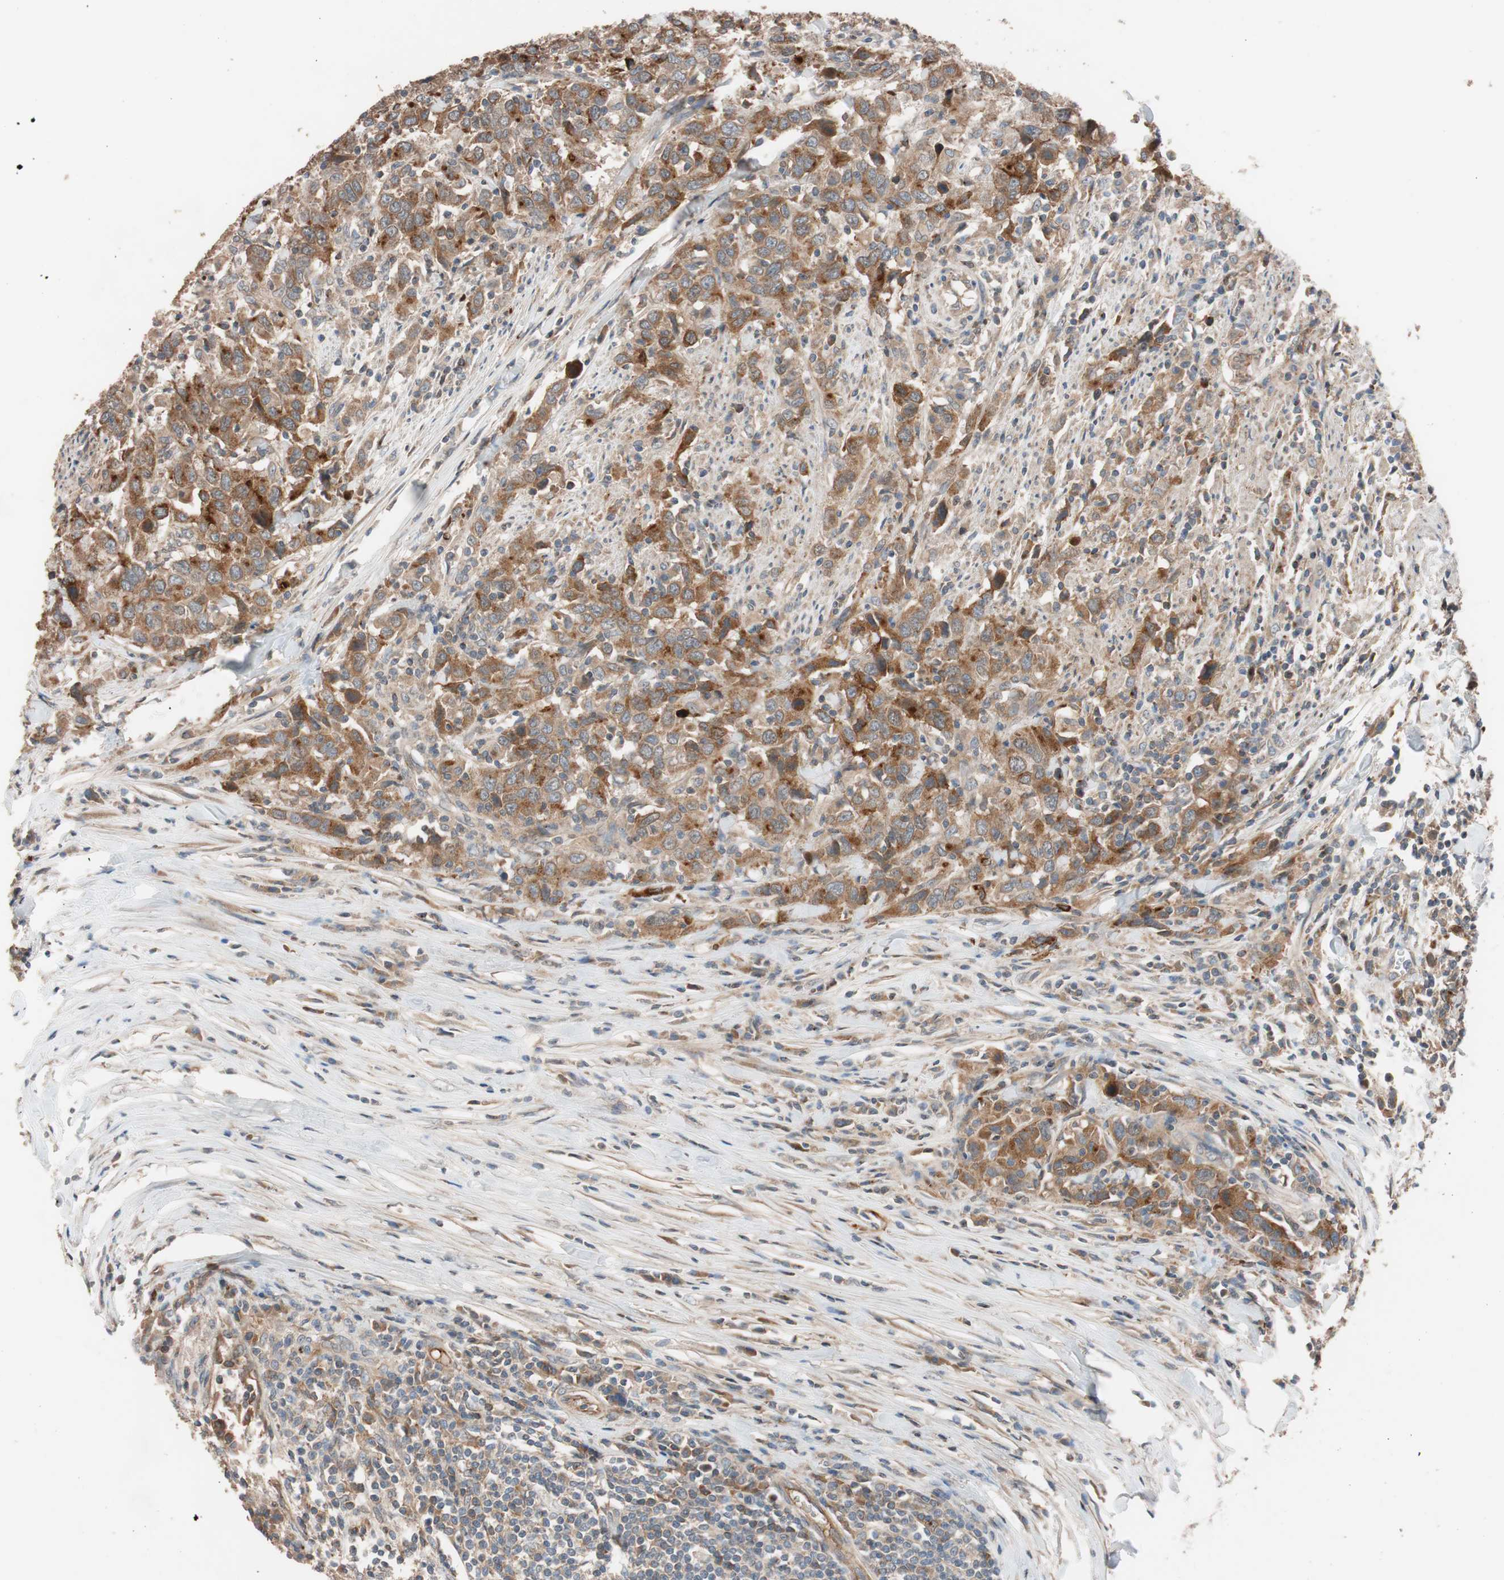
{"staining": {"intensity": "moderate", "quantity": ">75%", "location": "cytoplasmic/membranous"}, "tissue": "urothelial cancer", "cell_type": "Tumor cells", "image_type": "cancer", "snomed": [{"axis": "morphology", "description": "Urothelial carcinoma, High grade"}, {"axis": "topography", "description": "Urinary bladder"}], "caption": "Tumor cells demonstrate medium levels of moderate cytoplasmic/membranous staining in approximately >75% of cells in urothelial carcinoma (high-grade). (IHC, brightfield microscopy, high magnification).", "gene": "SDC4", "patient": {"sex": "male", "age": 61}}